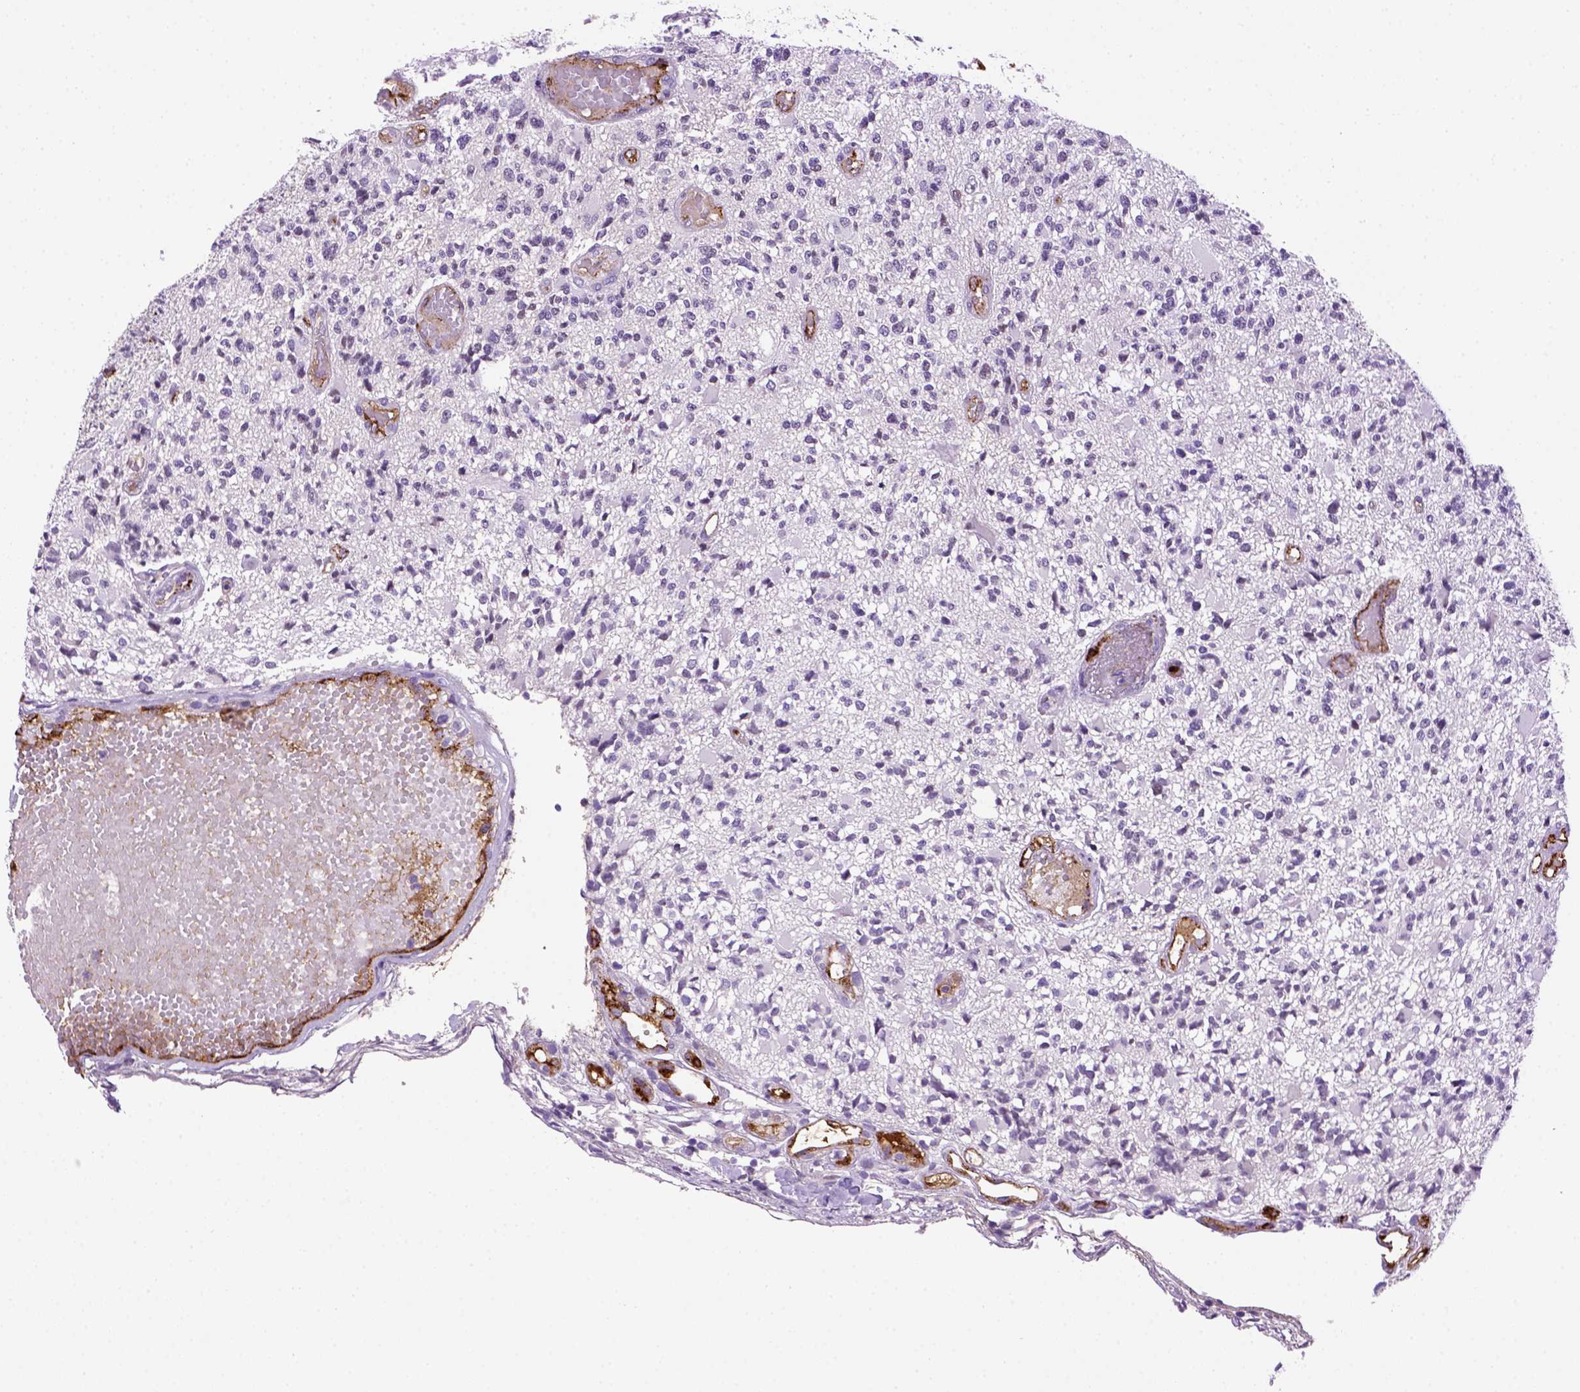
{"staining": {"intensity": "negative", "quantity": "none", "location": "none"}, "tissue": "glioma", "cell_type": "Tumor cells", "image_type": "cancer", "snomed": [{"axis": "morphology", "description": "Glioma, malignant, High grade"}, {"axis": "topography", "description": "Brain"}], "caption": "Immunohistochemistry (IHC) photomicrograph of human glioma stained for a protein (brown), which reveals no positivity in tumor cells.", "gene": "VWF", "patient": {"sex": "female", "age": 63}}